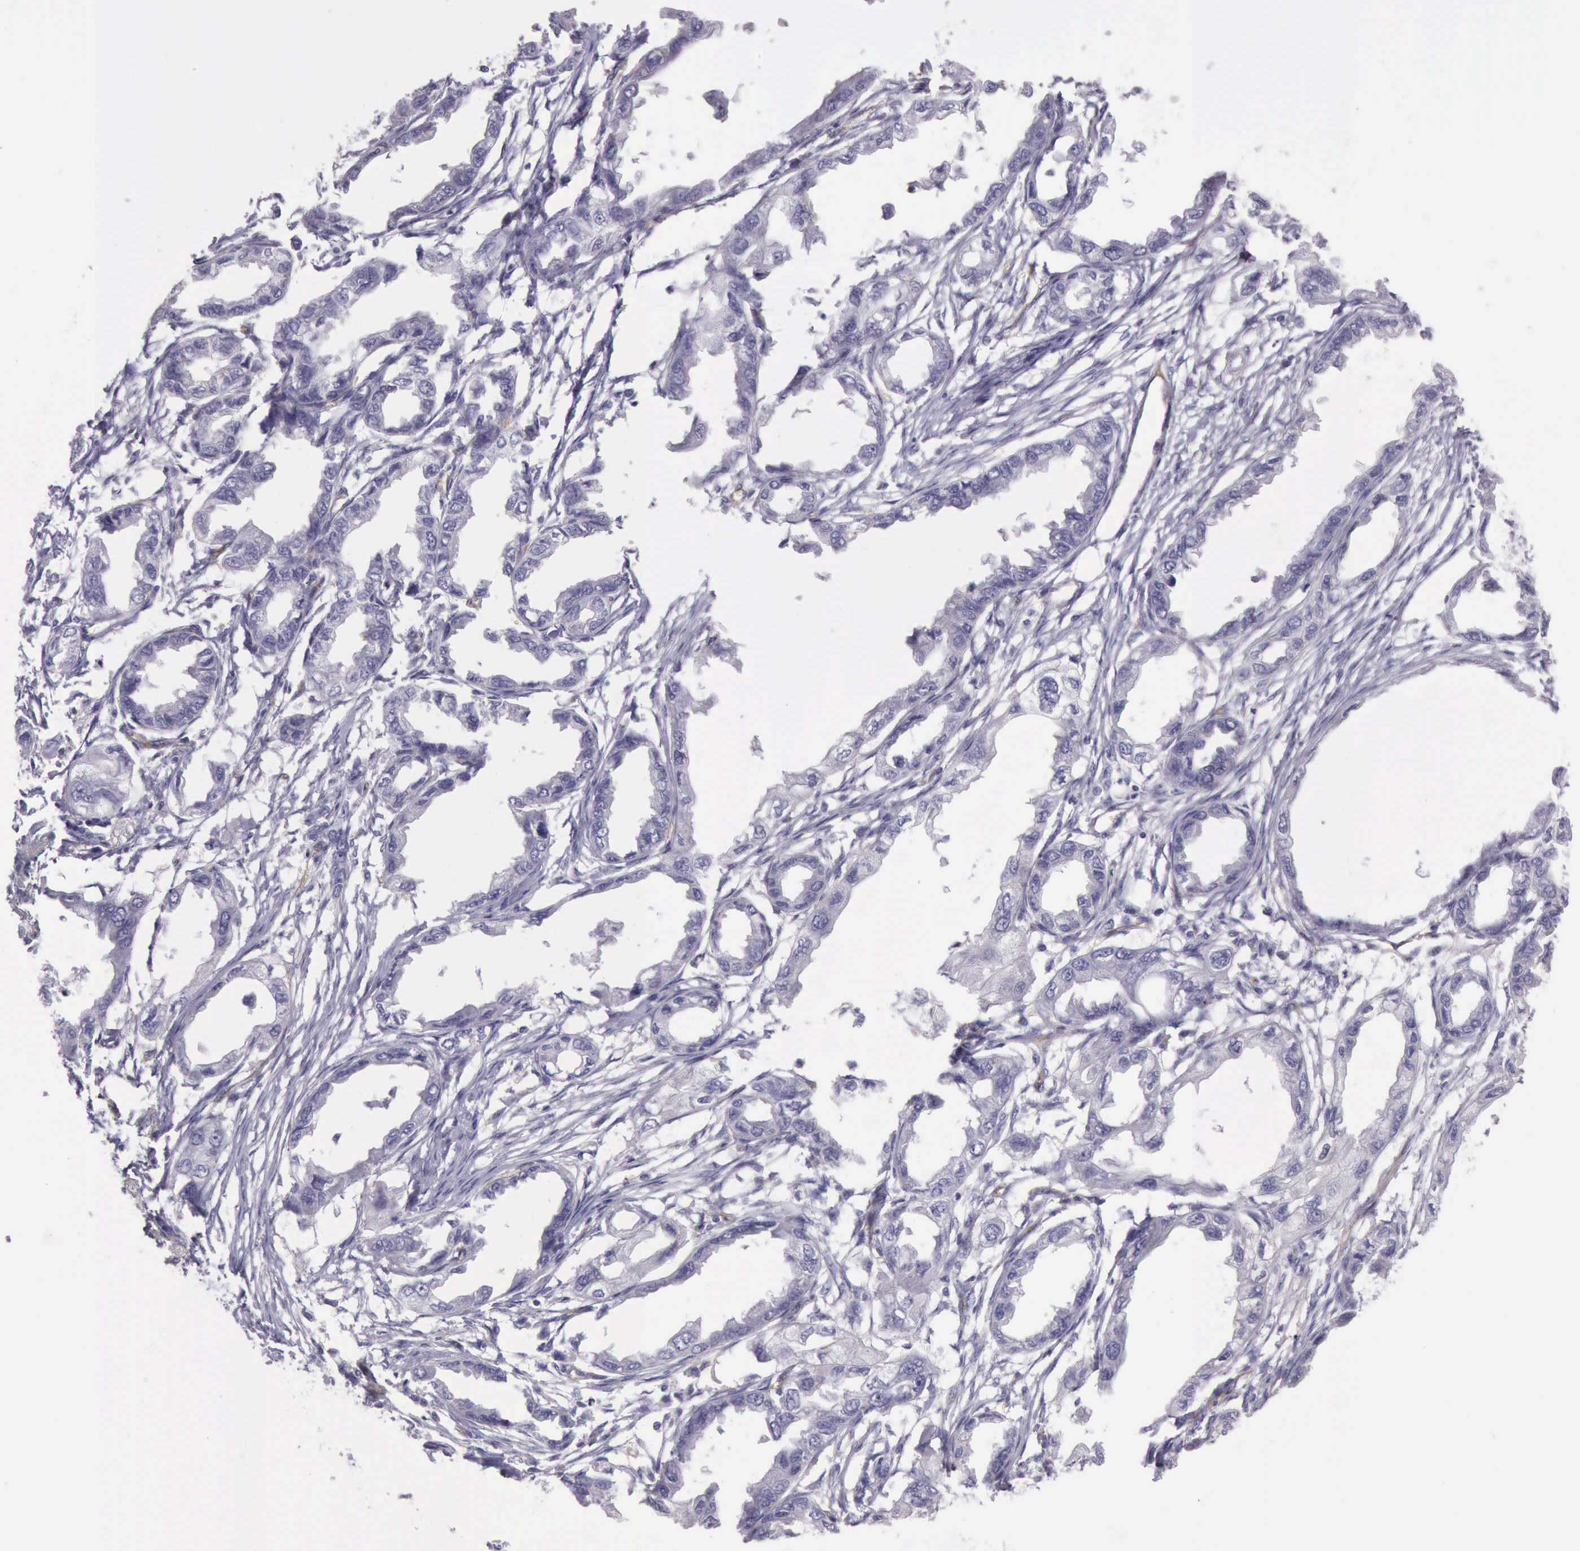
{"staining": {"intensity": "negative", "quantity": "none", "location": "none"}, "tissue": "endometrial cancer", "cell_type": "Tumor cells", "image_type": "cancer", "snomed": [{"axis": "morphology", "description": "Adenocarcinoma, NOS"}, {"axis": "topography", "description": "Endometrium"}], "caption": "Immunohistochemical staining of adenocarcinoma (endometrial) reveals no significant positivity in tumor cells.", "gene": "TCEANC", "patient": {"sex": "female", "age": 67}}